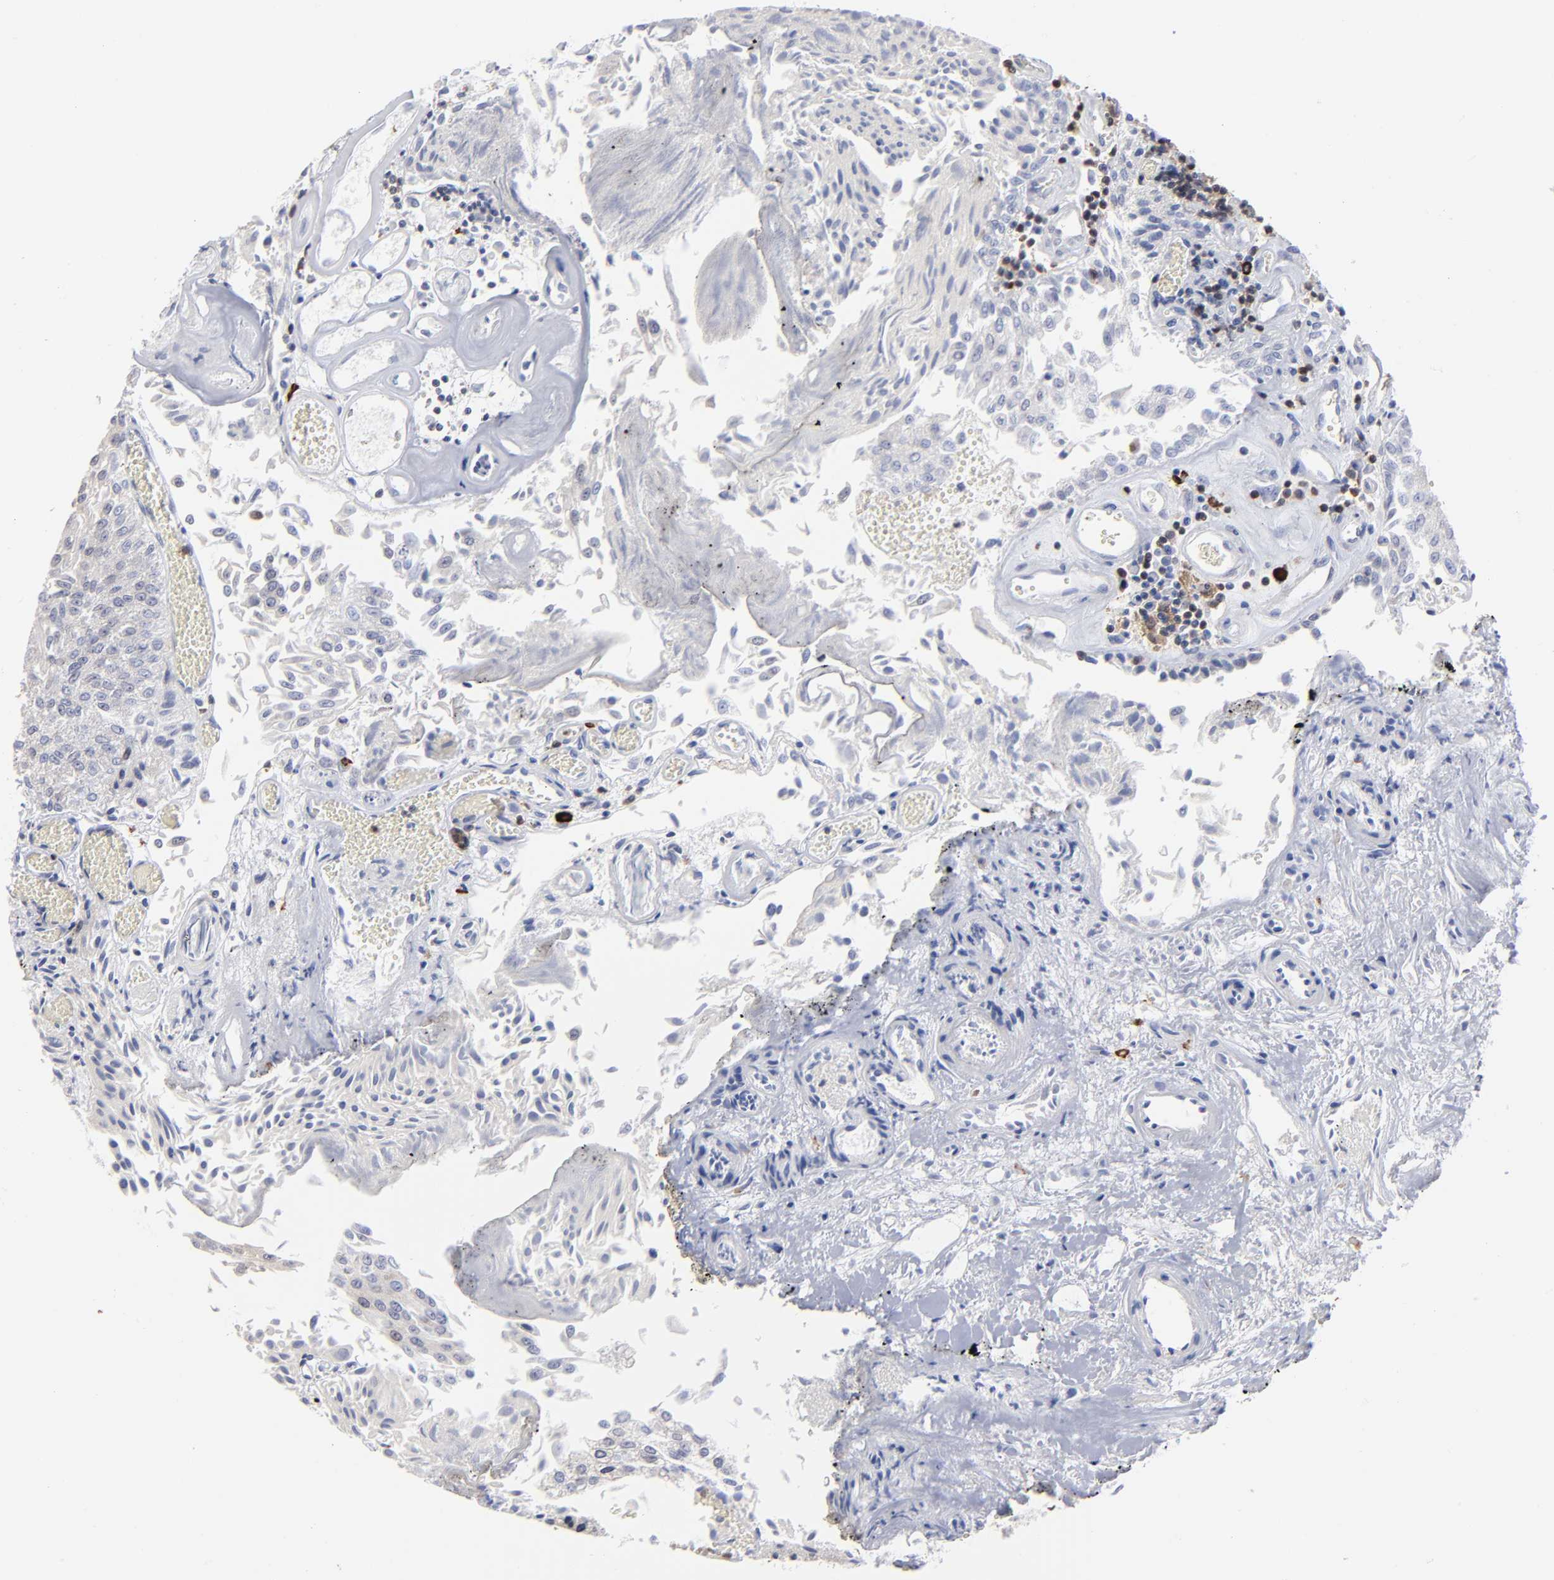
{"staining": {"intensity": "negative", "quantity": "none", "location": "none"}, "tissue": "urothelial cancer", "cell_type": "Tumor cells", "image_type": "cancer", "snomed": [{"axis": "morphology", "description": "Urothelial carcinoma, Low grade"}, {"axis": "topography", "description": "Urinary bladder"}], "caption": "The micrograph displays no significant staining in tumor cells of low-grade urothelial carcinoma.", "gene": "TBXT", "patient": {"sex": "male", "age": 86}}